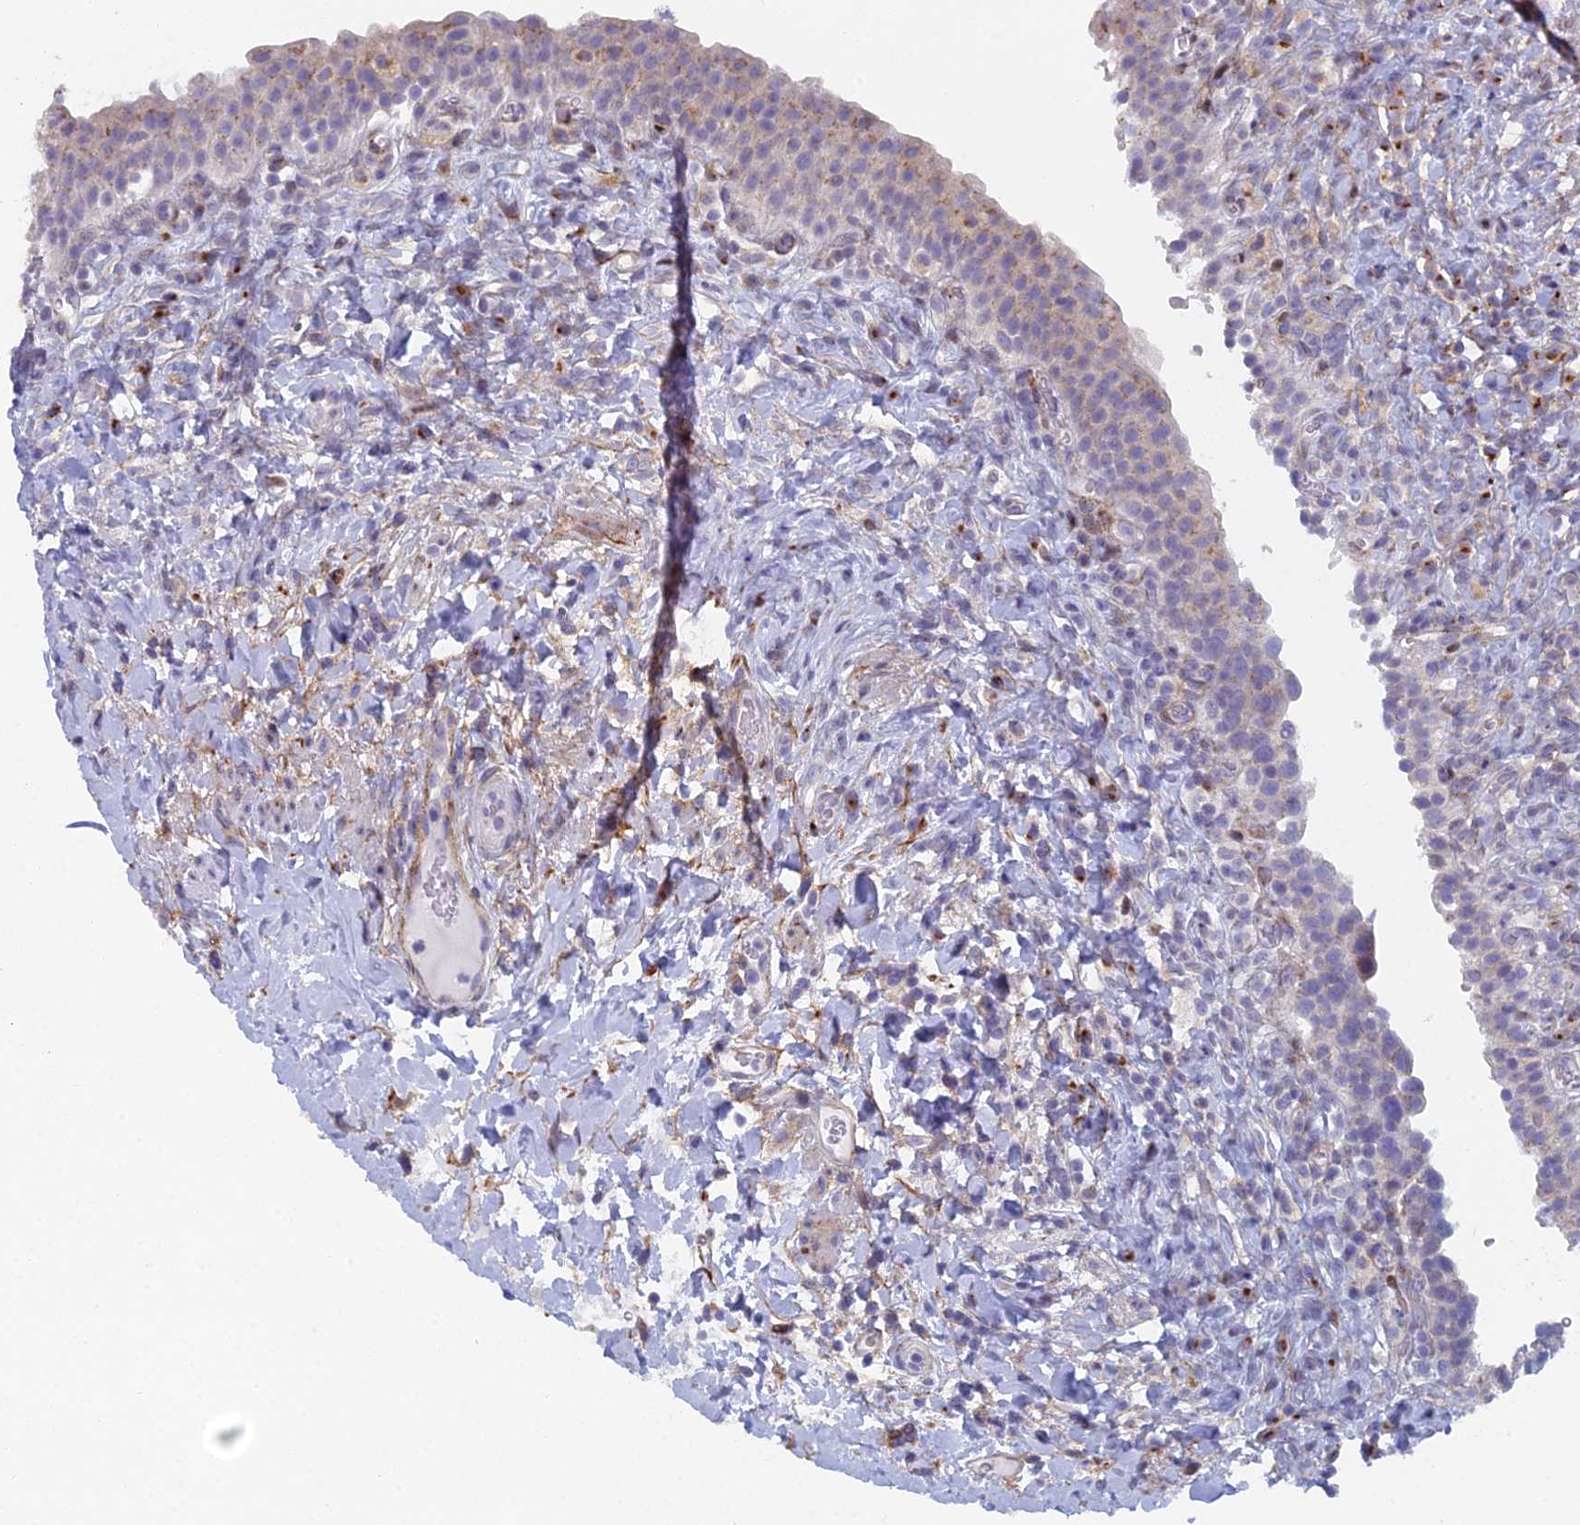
{"staining": {"intensity": "weak", "quantity": "<25%", "location": "cytoplasmic/membranous"}, "tissue": "urinary bladder", "cell_type": "Urothelial cells", "image_type": "normal", "snomed": [{"axis": "morphology", "description": "Normal tissue, NOS"}, {"axis": "morphology", "description": "Inflammation, NOS"}, {"axis": "topography", "description": "Urinary bladder"}], "caption": "An immunohistochemistry (IHC) photomicrograph of benign urinary bladder is shown. There is no staining in urothelial cells of urinary bladder.", "gene": "B9D2", "patient": {"sex": "male", "age": 64}}